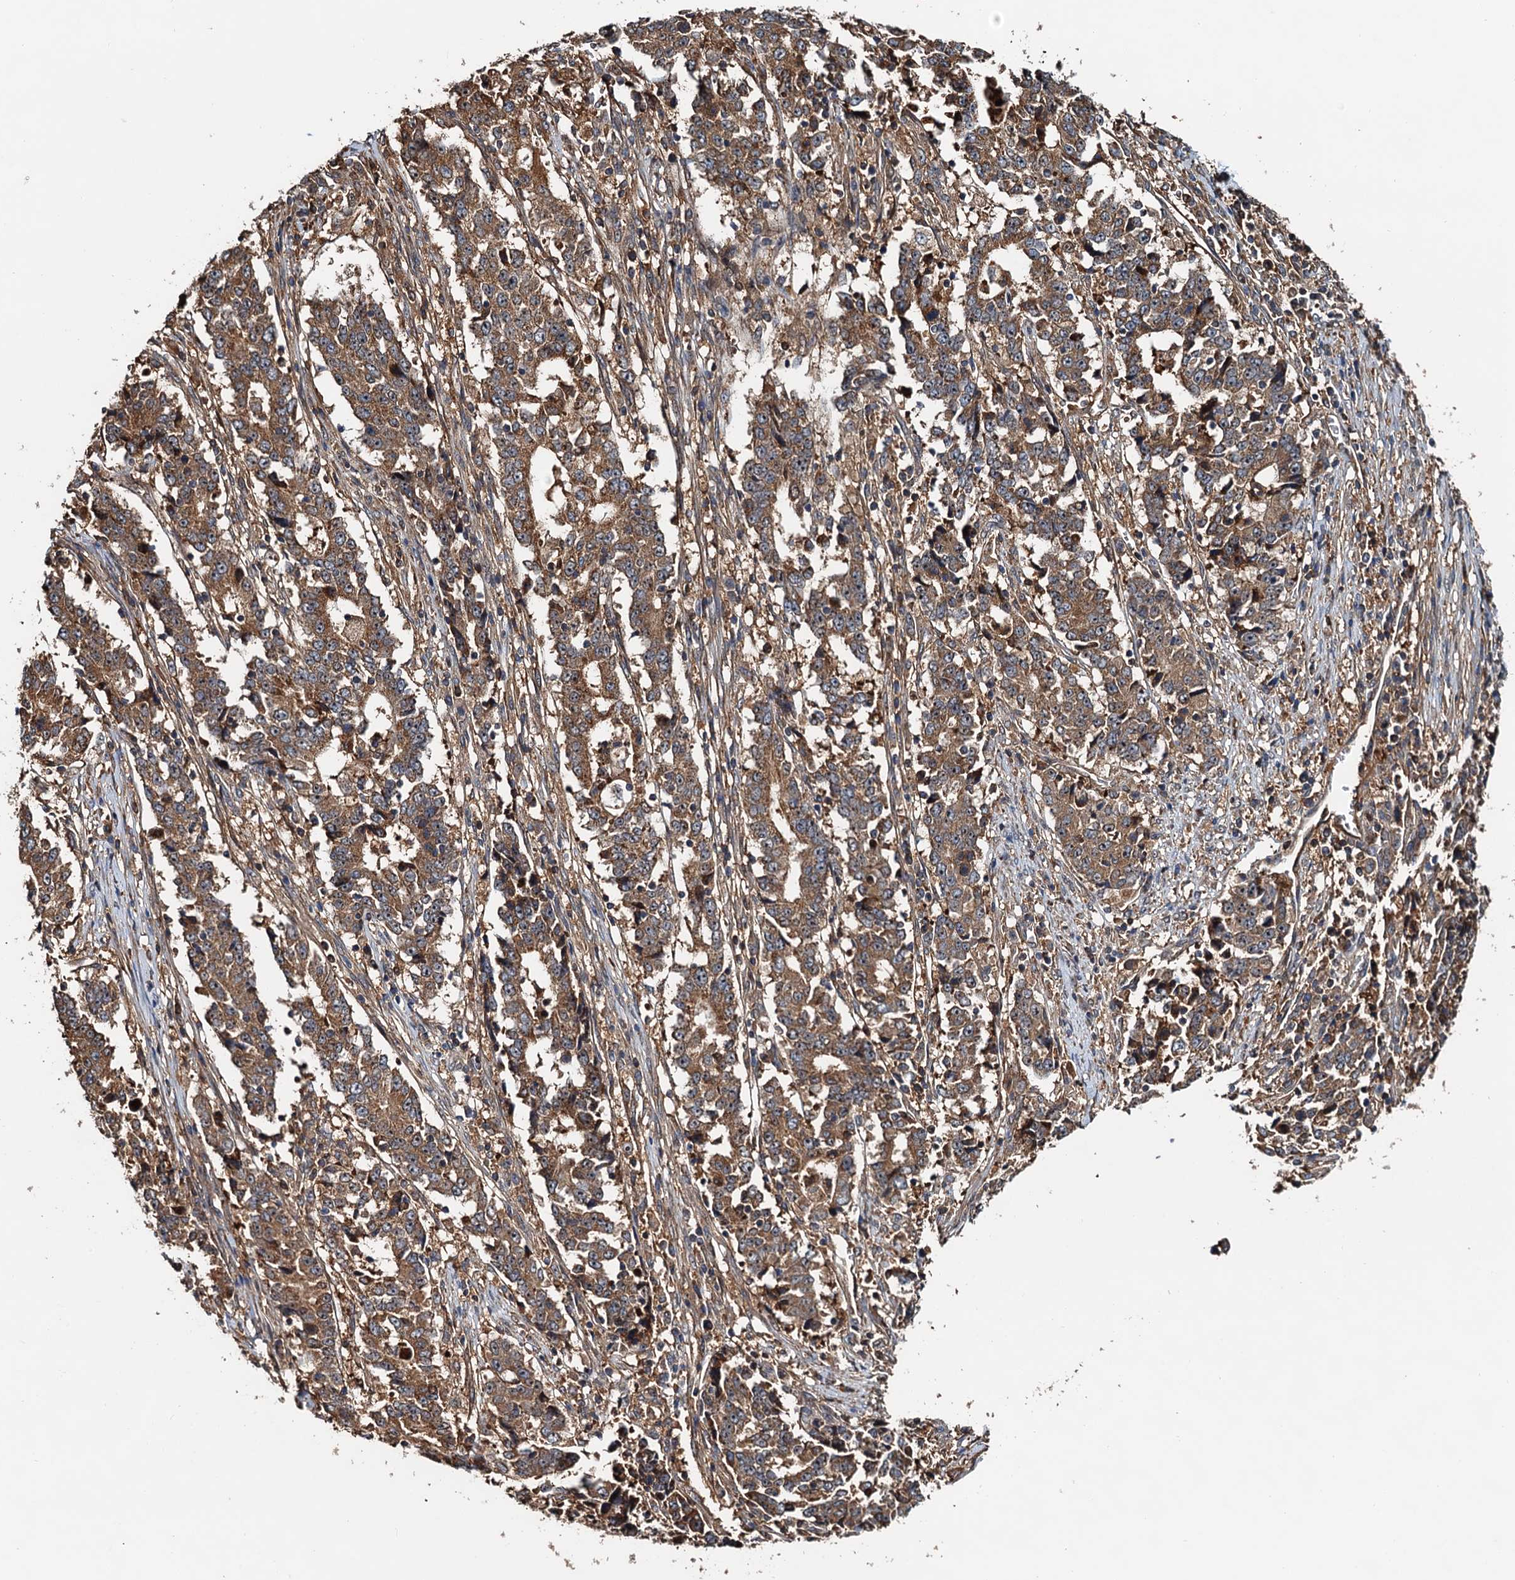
{"staining": {"intensity": "moderate", "quantity": ">75%", "location": "cytoplasmic/membranous"}, "tissue": "stomach cancer", "cell_type": "Tumor cells", "image_type": "cancer", "snomed": [{"axis": "morphology", "description": "Adenocarcinoma, NOS"}, {"axis": "topography", "description": "Stomach"}], "caption": "Stomach cancer was stained to show a protein in brown. There is medium levels of moderate cytoplasmic/membranous positivity in approximately >75% of tumor cells.", "gene": "USP6NL", "patient": {"sex": "male", "age": 59}}